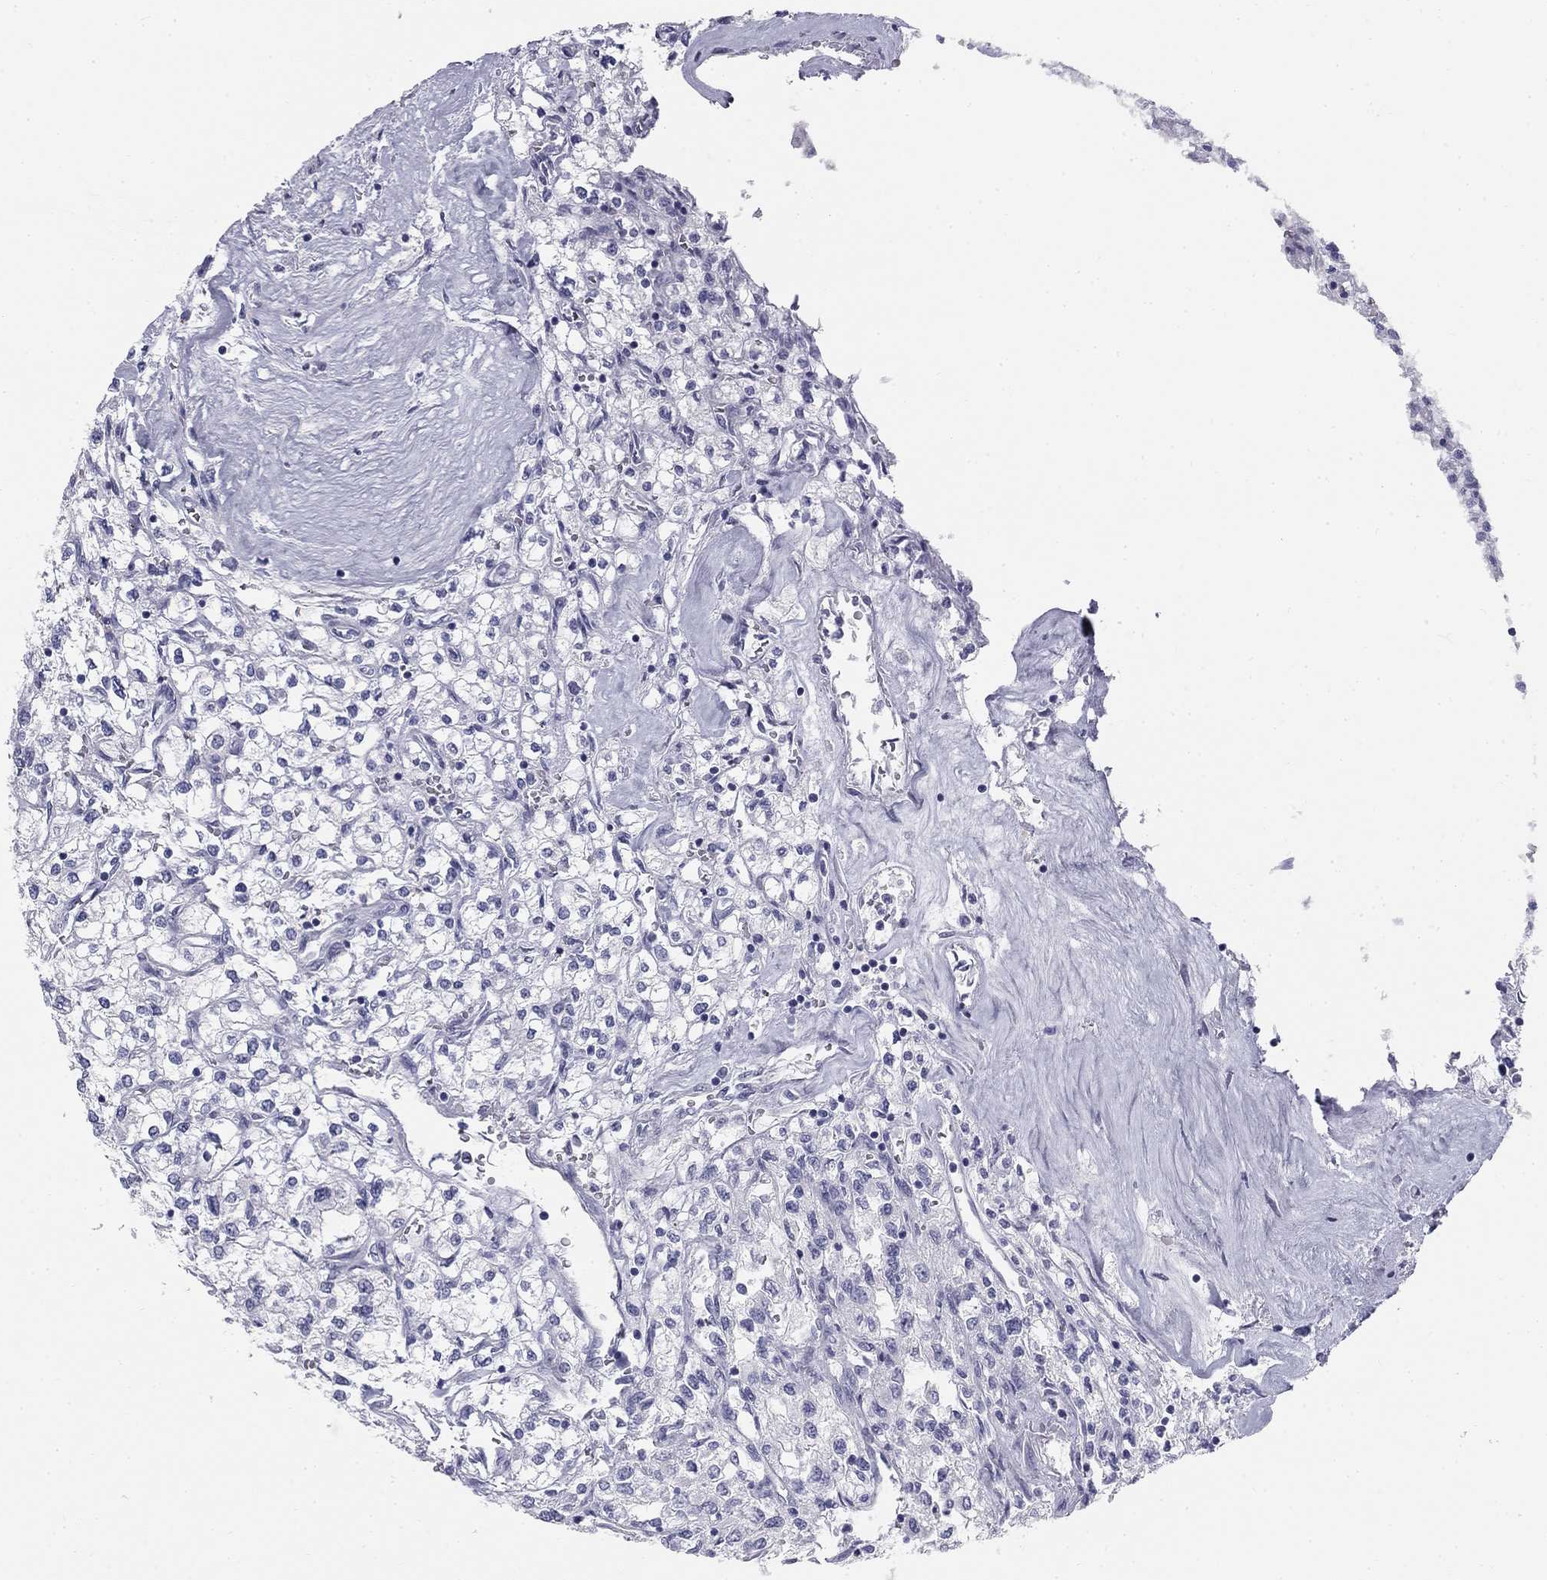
{"staining": {"intensity": "negative", "quantity": "none", "location": "none"}, "tissue": "renal cancer", "cell_type": "Tumor cells", "image_type": "cancer", "snomed": [{"axis": "morphology", "description": "Adenocarcinoma, NOS"}, {"axis": "topography", "description": "Kidney"}], "caption": "This histopathology image is of adenocarcinoma (renal) stained with IHC to label a protein in brown with the nuclei are counter-stained blue. There is no staining in tumor cells.", "gene": "SULT2B1", "patient": {"sex": "male", "age": 80}}